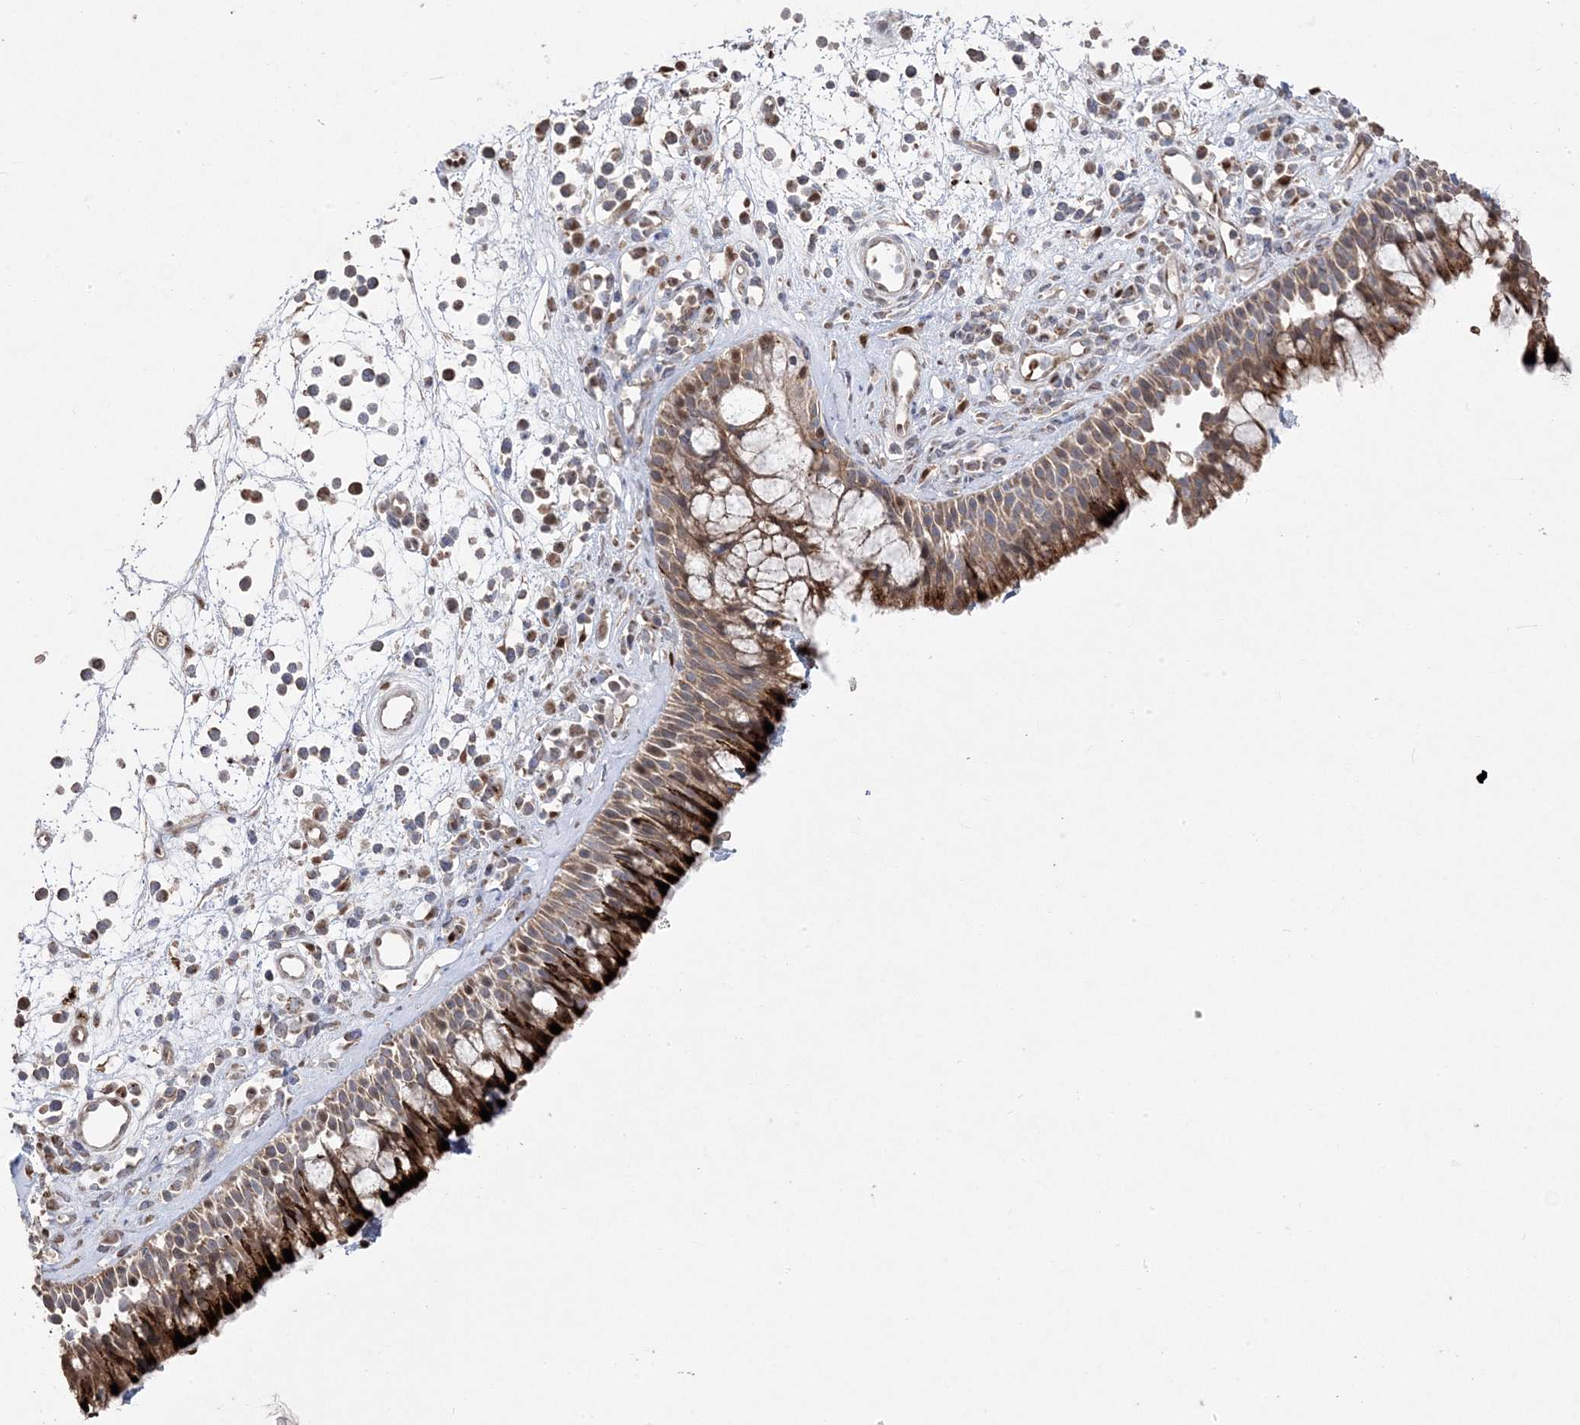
{"staining": {"intensity": "strong", "quantity": ">75%", "location": "cytoplasmic/membranous"}, "tissue": "nasopharynx", "cell_type": "Respiratory epithelial cells", "image_type": "normal", "snomed": [{"axis": "morphology", "description": "Normal tissue, NOS"}, {"axis": "morphology", "description": "Inflammation, NOS"}, {"axis": "morphology", "description": "Malignant melanoma, Metastatic site"}, {"axis": "topography", "description": "Nasopharynx"}], "caption": "Immunohistochemistry photomicrograph of unremarkable nasopharynx: human nasopharynx stained using immunohistochemistry (IHC) exhibits high levels of strong protein expression localized specifically in the cytoplasmic/membranous of respiratory epithelial cells, appearing as a cytoplasmic/membranous brown color.", "gene": "PPOX", "patient": {"sex": "male", "age": 70}}